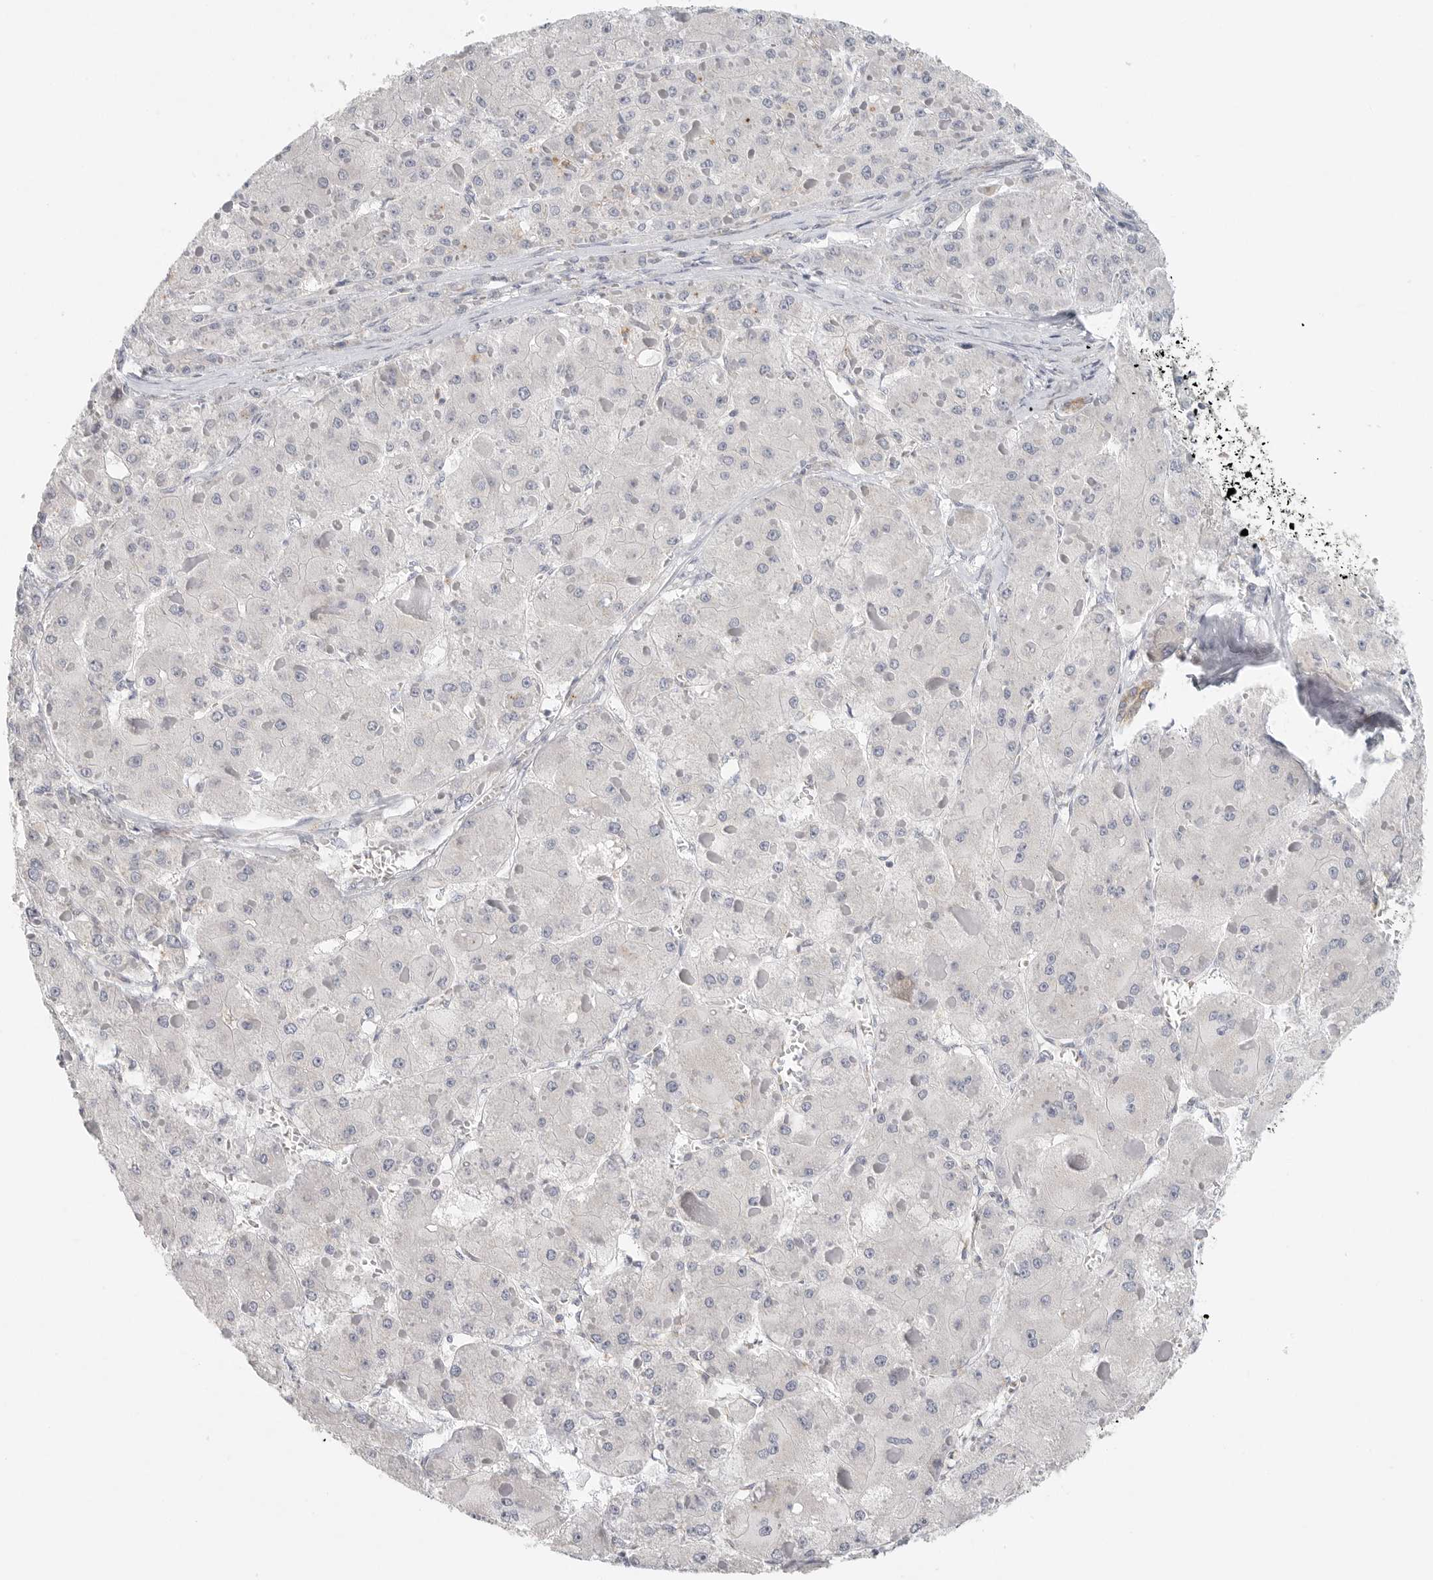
{"staining": {"intensity": "negative", "quantity": "none", "location": "none"}, "tissue": "liver cancer", "cell_type": "Tumor cells", "image_type": "cancer", "snomed": [{"axis": "morphology", "description": "Carcinoma, Hepatocellular, NOS"}, {"axis": "topography", "description": "Liver"}], "caption": "High magnification brightfield microscopy of liver hepatocellular carcinoma stained with DAB (3,3'-diaminobenzidine) (brown) and counterstained with hematoxylin (blue): tumor cells show no significant staining.", "gene": "SLC25A26", "patient": {"sex": "female", "age": 73}}